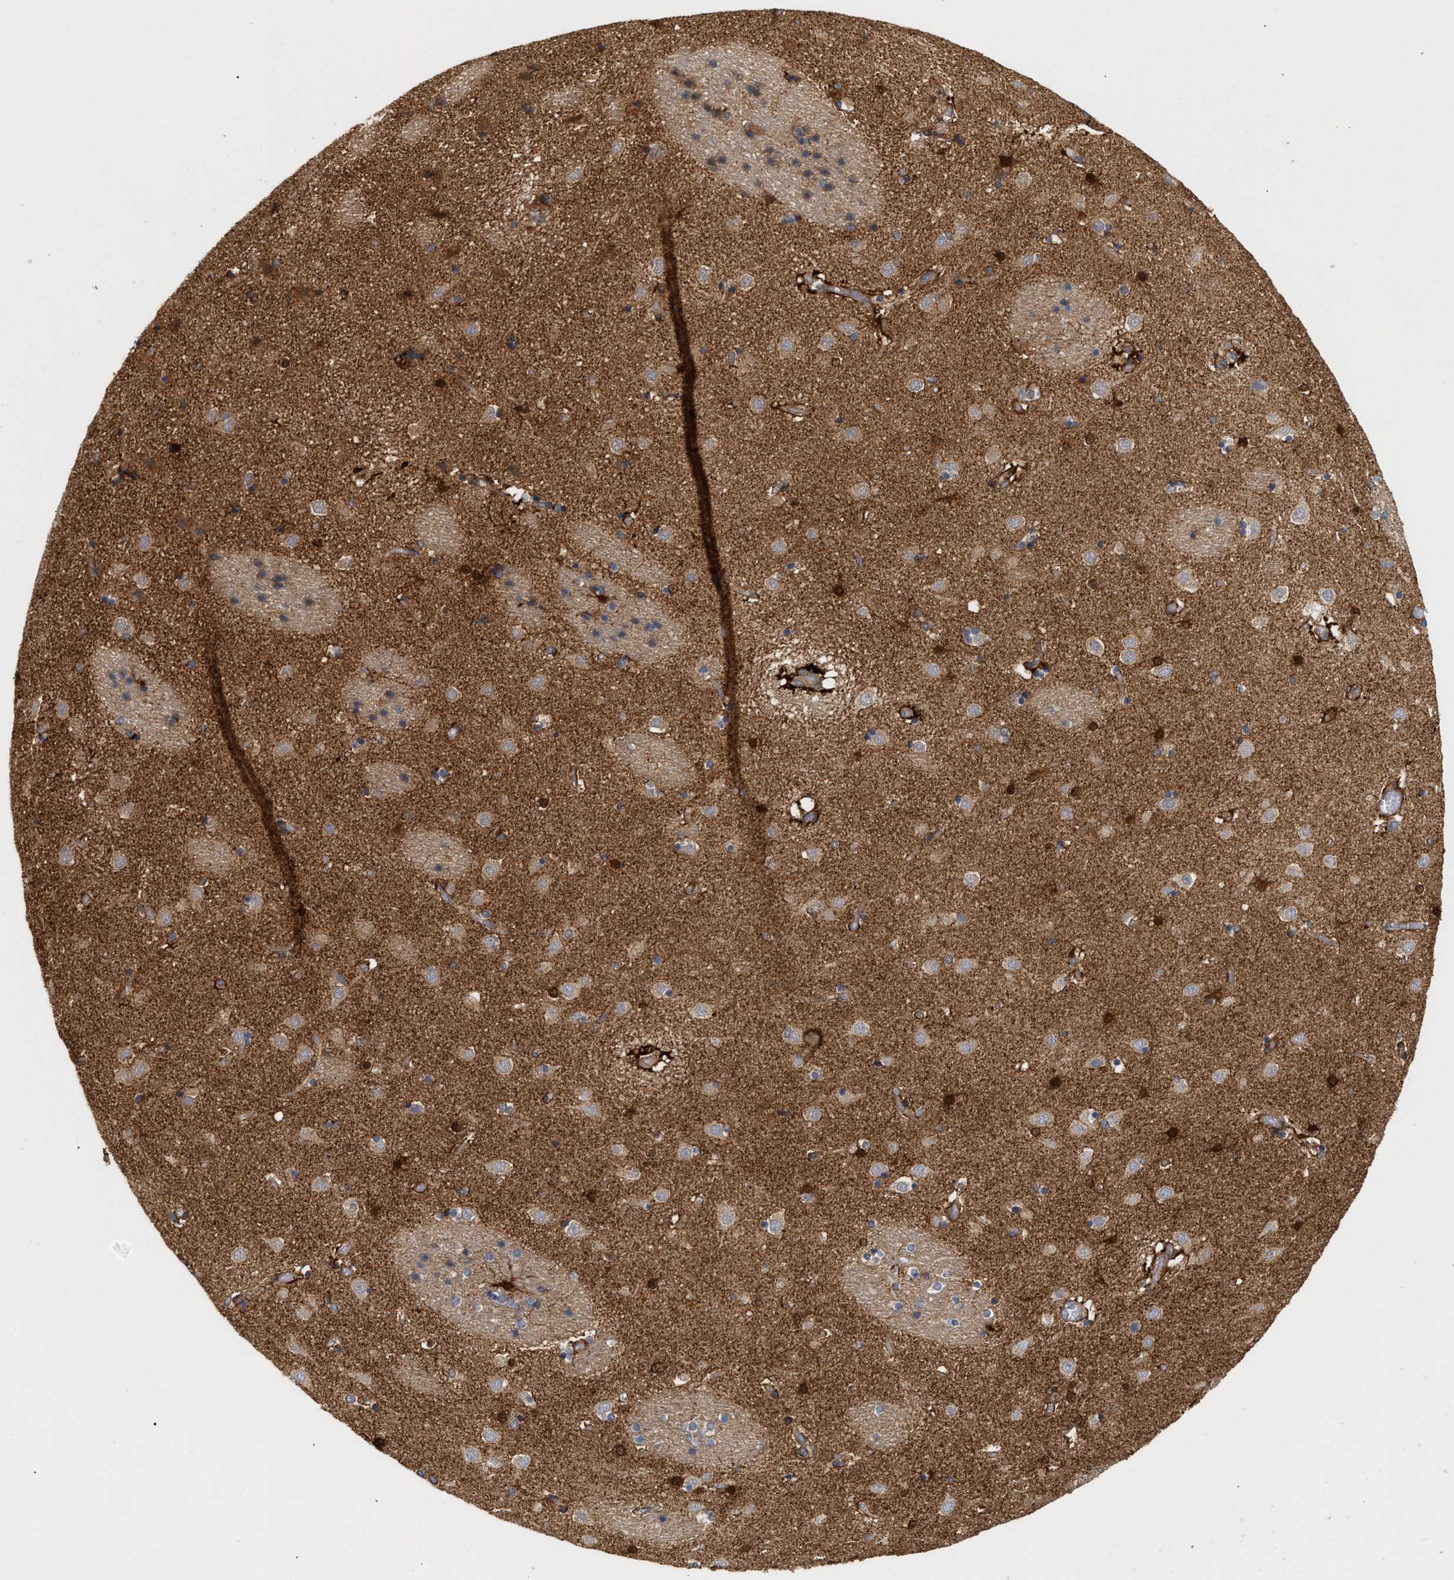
{"staining": {"intensity": "strong", "quantity": "25%-75%", "location": "cytoplasmic/membranous"}, "tissue": "caudate", "cell_type": "Glial cells", "image_type": "normal", "snomed": [{"axis": "morphology", "description": "Normal tissue, NOS"}, {"axis": "topography", "description": "Lateral ventricle wall"}], "caption": "Protein staining of unremarkable caudate reveals strong cytoplasmic/membranous staining in about 25%-75% of glial cells. The staining was performed using DAB, with brown indicating positive protein expression. Nuclei are stained blue with hematoxylin.", "gene": "PLCD1", "patient": {"sex": "male", "age": 70}}